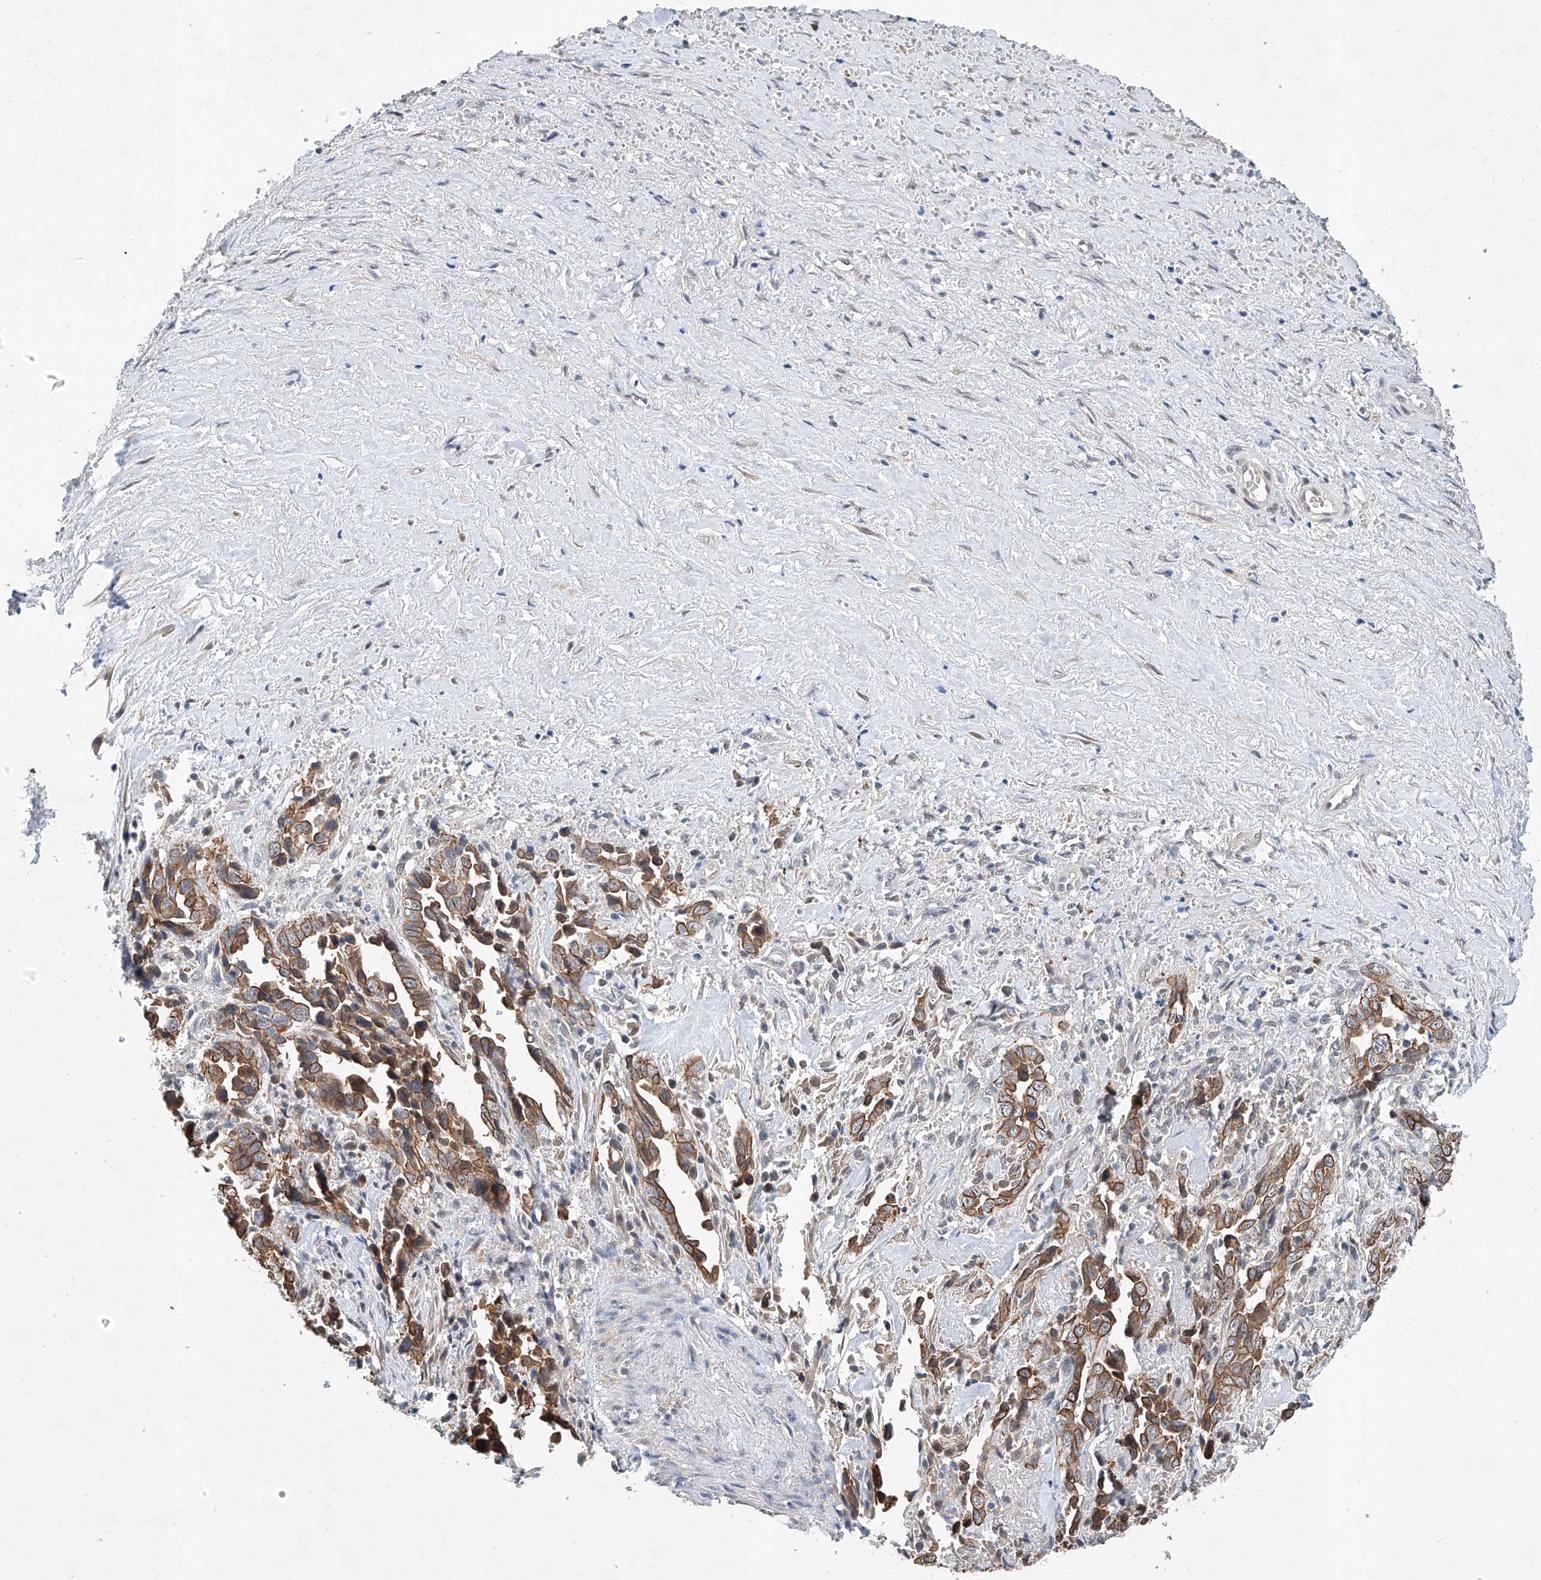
{"staining": {"intensity": "moderate", "quantity": ">75%", "location": "cytoplasmic/membranous"}, "tissue": "liver cancer", "cell_type": "Tumor cells", "image_type": "cancer", "snomed": [{"axis": "morphology", "description": "Cholangiocarcinoma"}, {"axis": "topography", "description": "Liver"}], "caption": "Protein staining of liver cancer (cholangiocarcinoma) tissue exhibits moderate cytoplasmic/membranous staining in approximately >75% of tumor cells. (Brightfield microscopy of DAB IHC at high magnification).", "gene": "MFSD4B", "patient": {"sex": "female", "age": 79}}